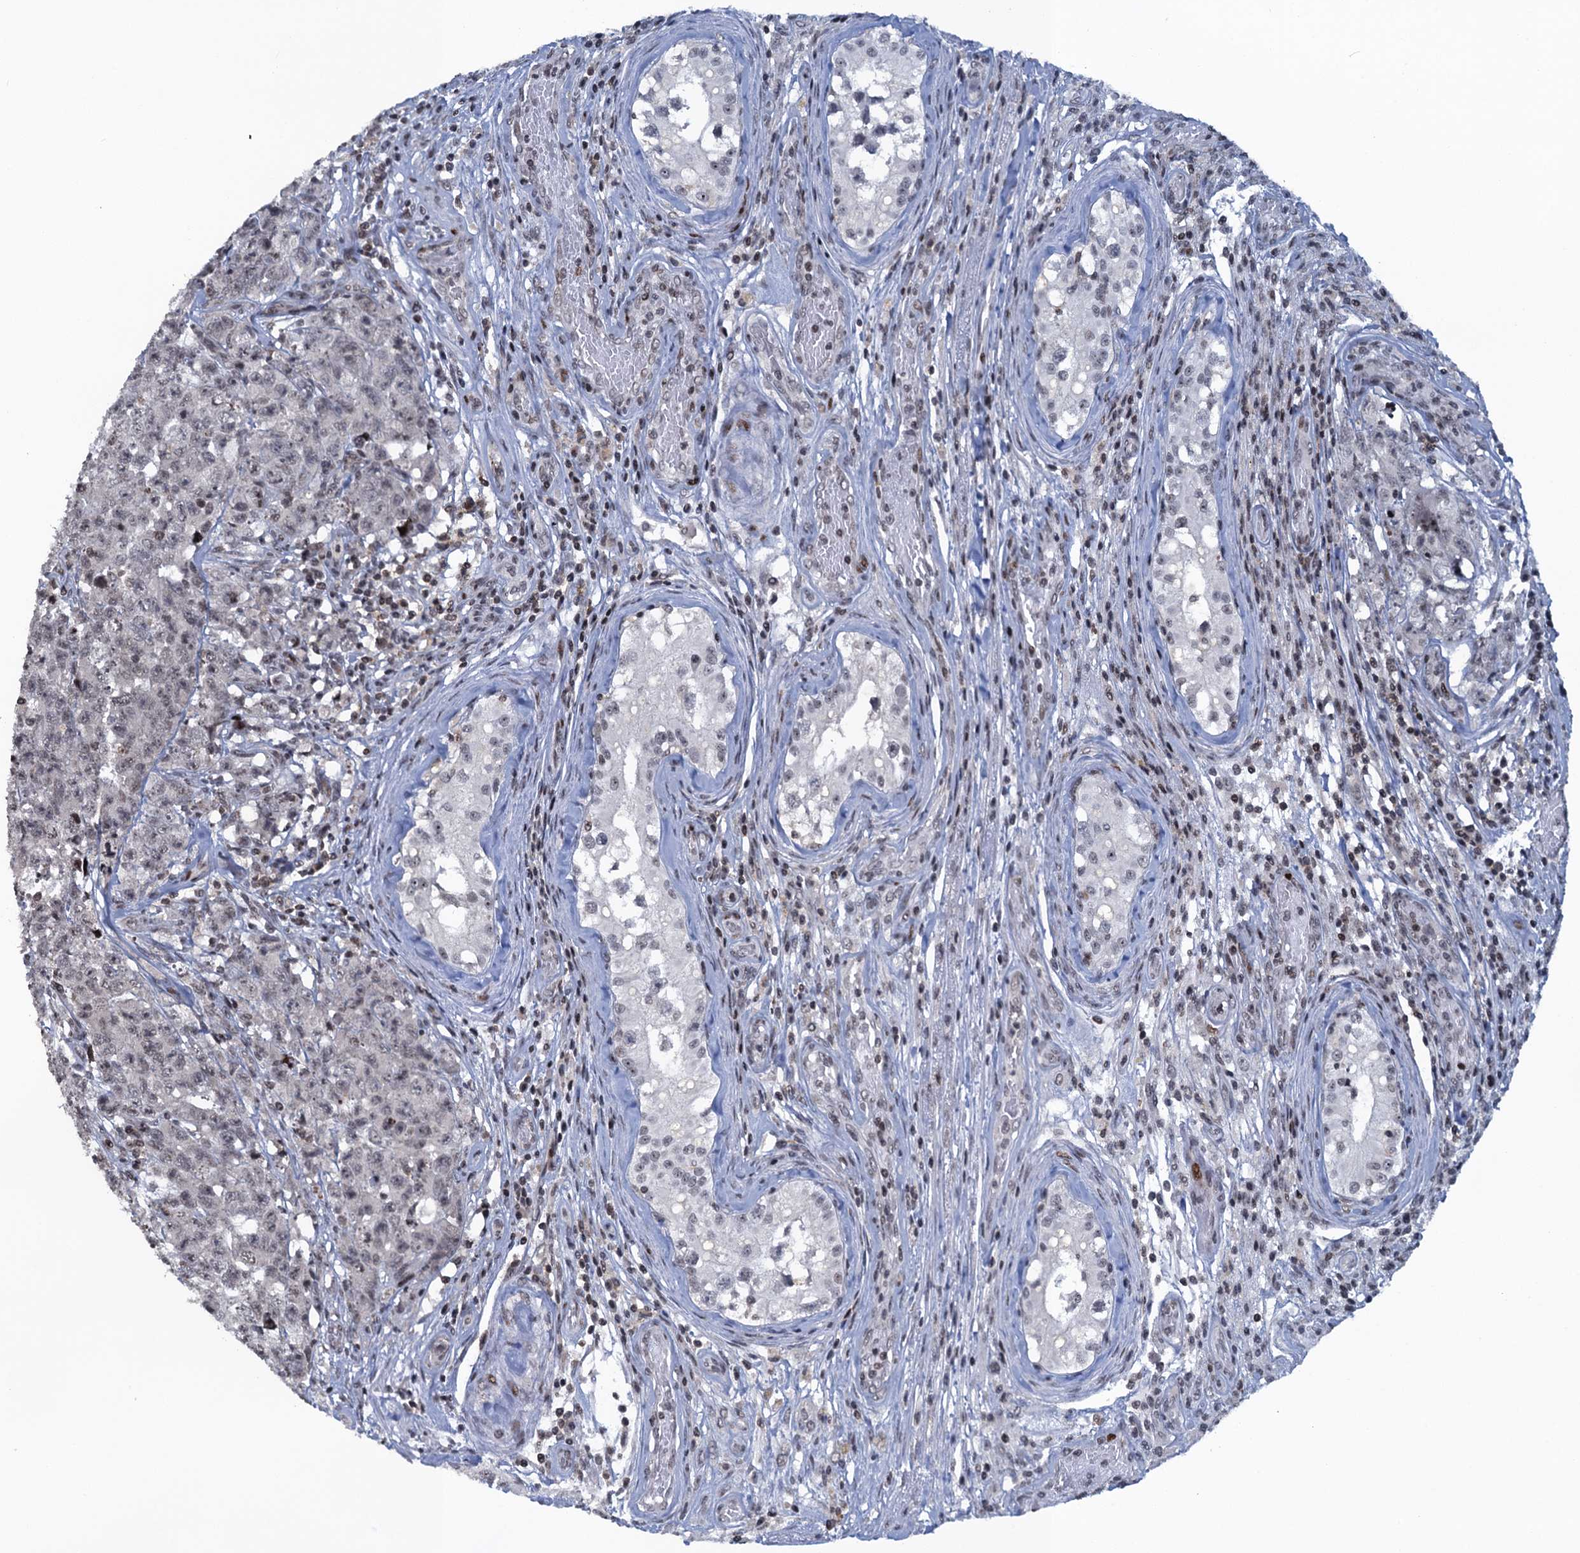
{"staining": {"intensity": "negative", "quantity": "none", "location": "none"}, "tissue": "testis cancer", "cell_type": "Tumor cells", "image_type": "cancer", "snomed": [{"axis": "morphology", "description": "Carcinoma, Embryonal, NOS"}, {"axis": "topography", "description": "Testis"}], "caption": "Tumor cells are negative for protein expression in human embryonal carcinoma (testis).", "gene": "FYB1", "patient": {"sex": "male", "age": 28}}